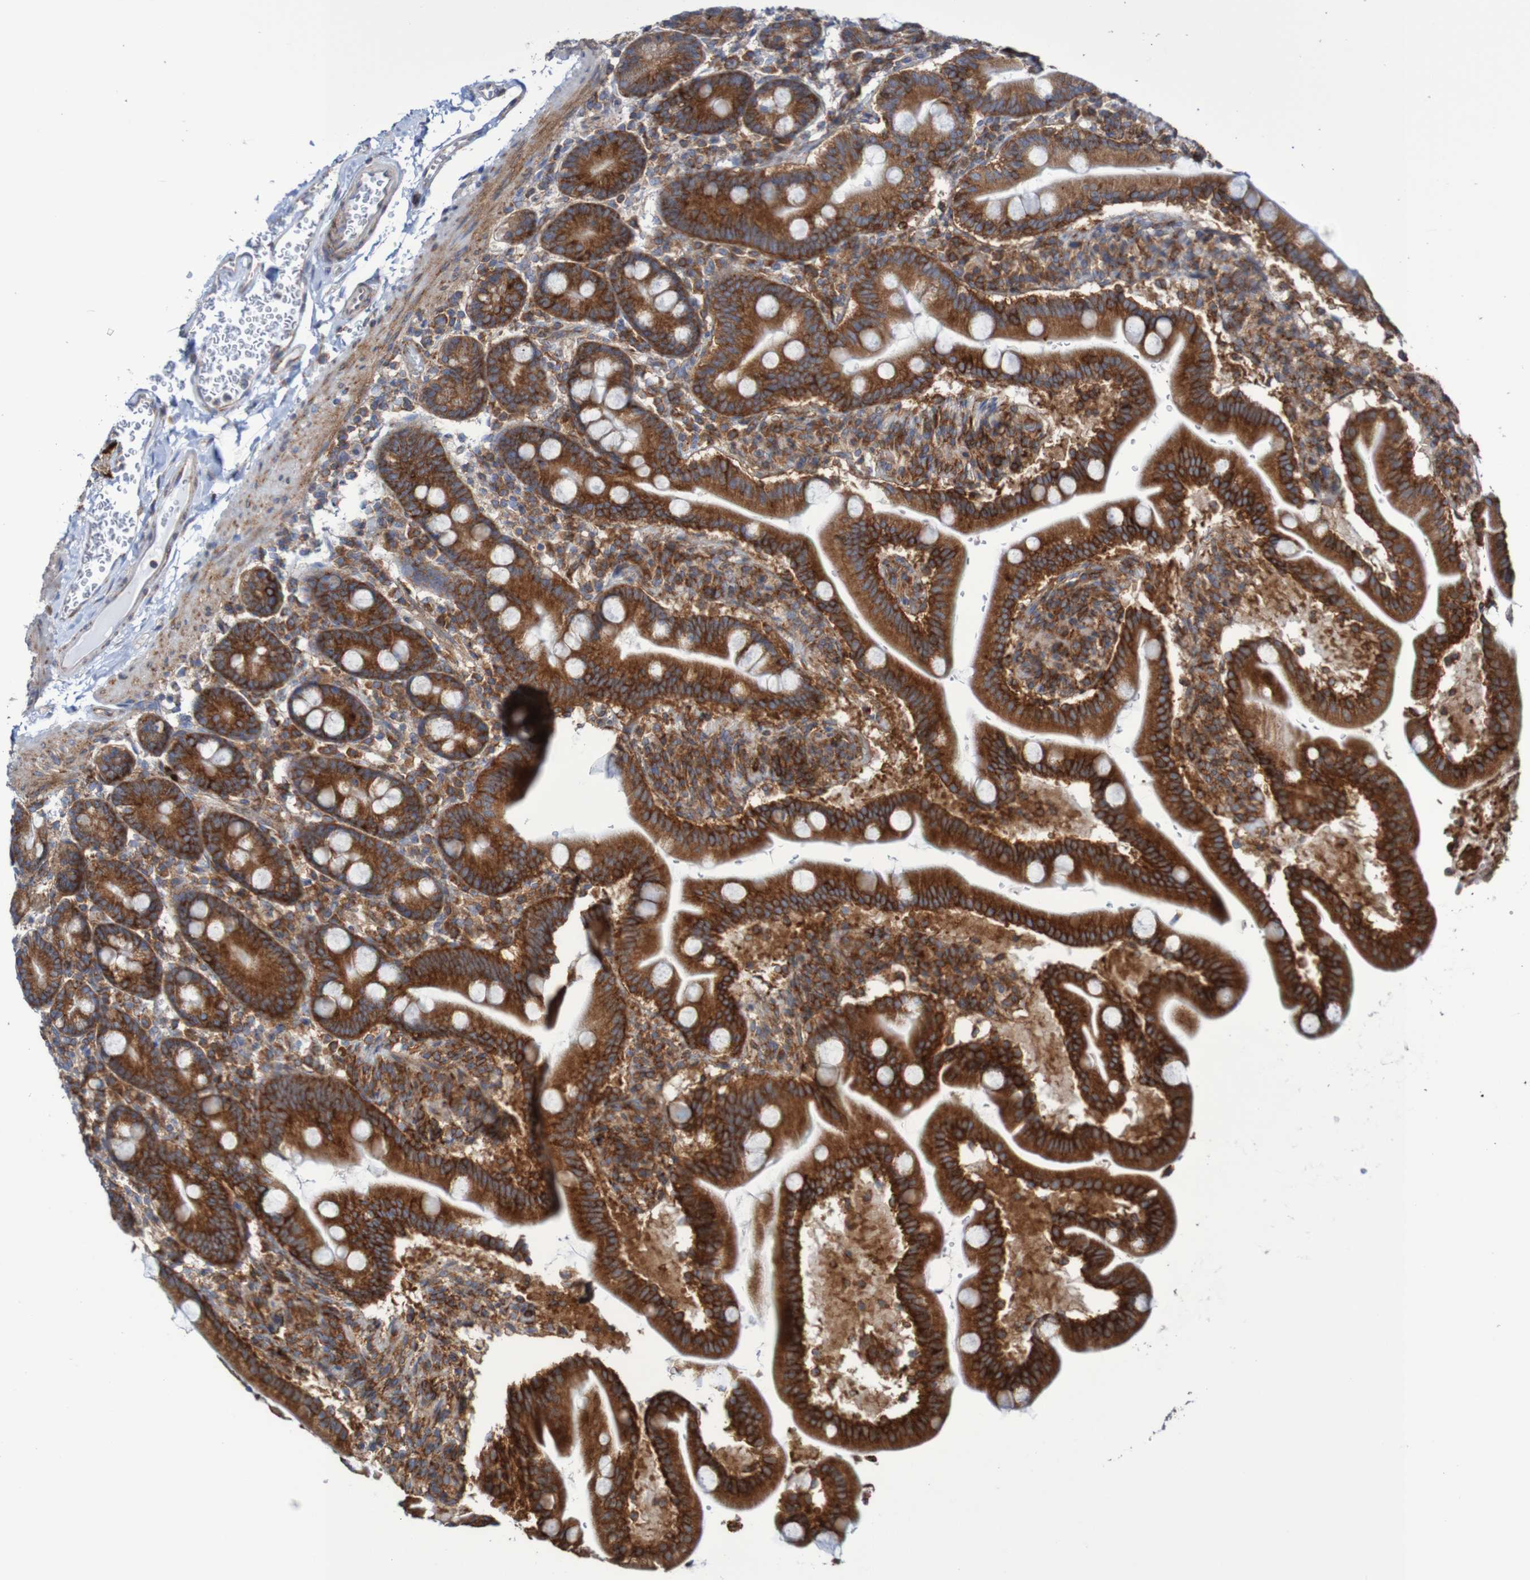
{"staining": {"intensity": "strong", "quantity": ">75%", "location": "cytoplasmic/membranous"}, "tissue": "duodenum", "cell_type": "Glandular cells", "image_type": "normal", "snomed": [{"axis": "morphology", "description": "Normal tissue, NOS"}, {"axis": "topography", "description": "Duodenum"}], "caption": "Unremarkable duodenum reveals strong cytoplasmic/membranous positivity in about >75% of glandular cells.", "gene": "FXR2", "patient": {"sex": "male", "age": 54}}